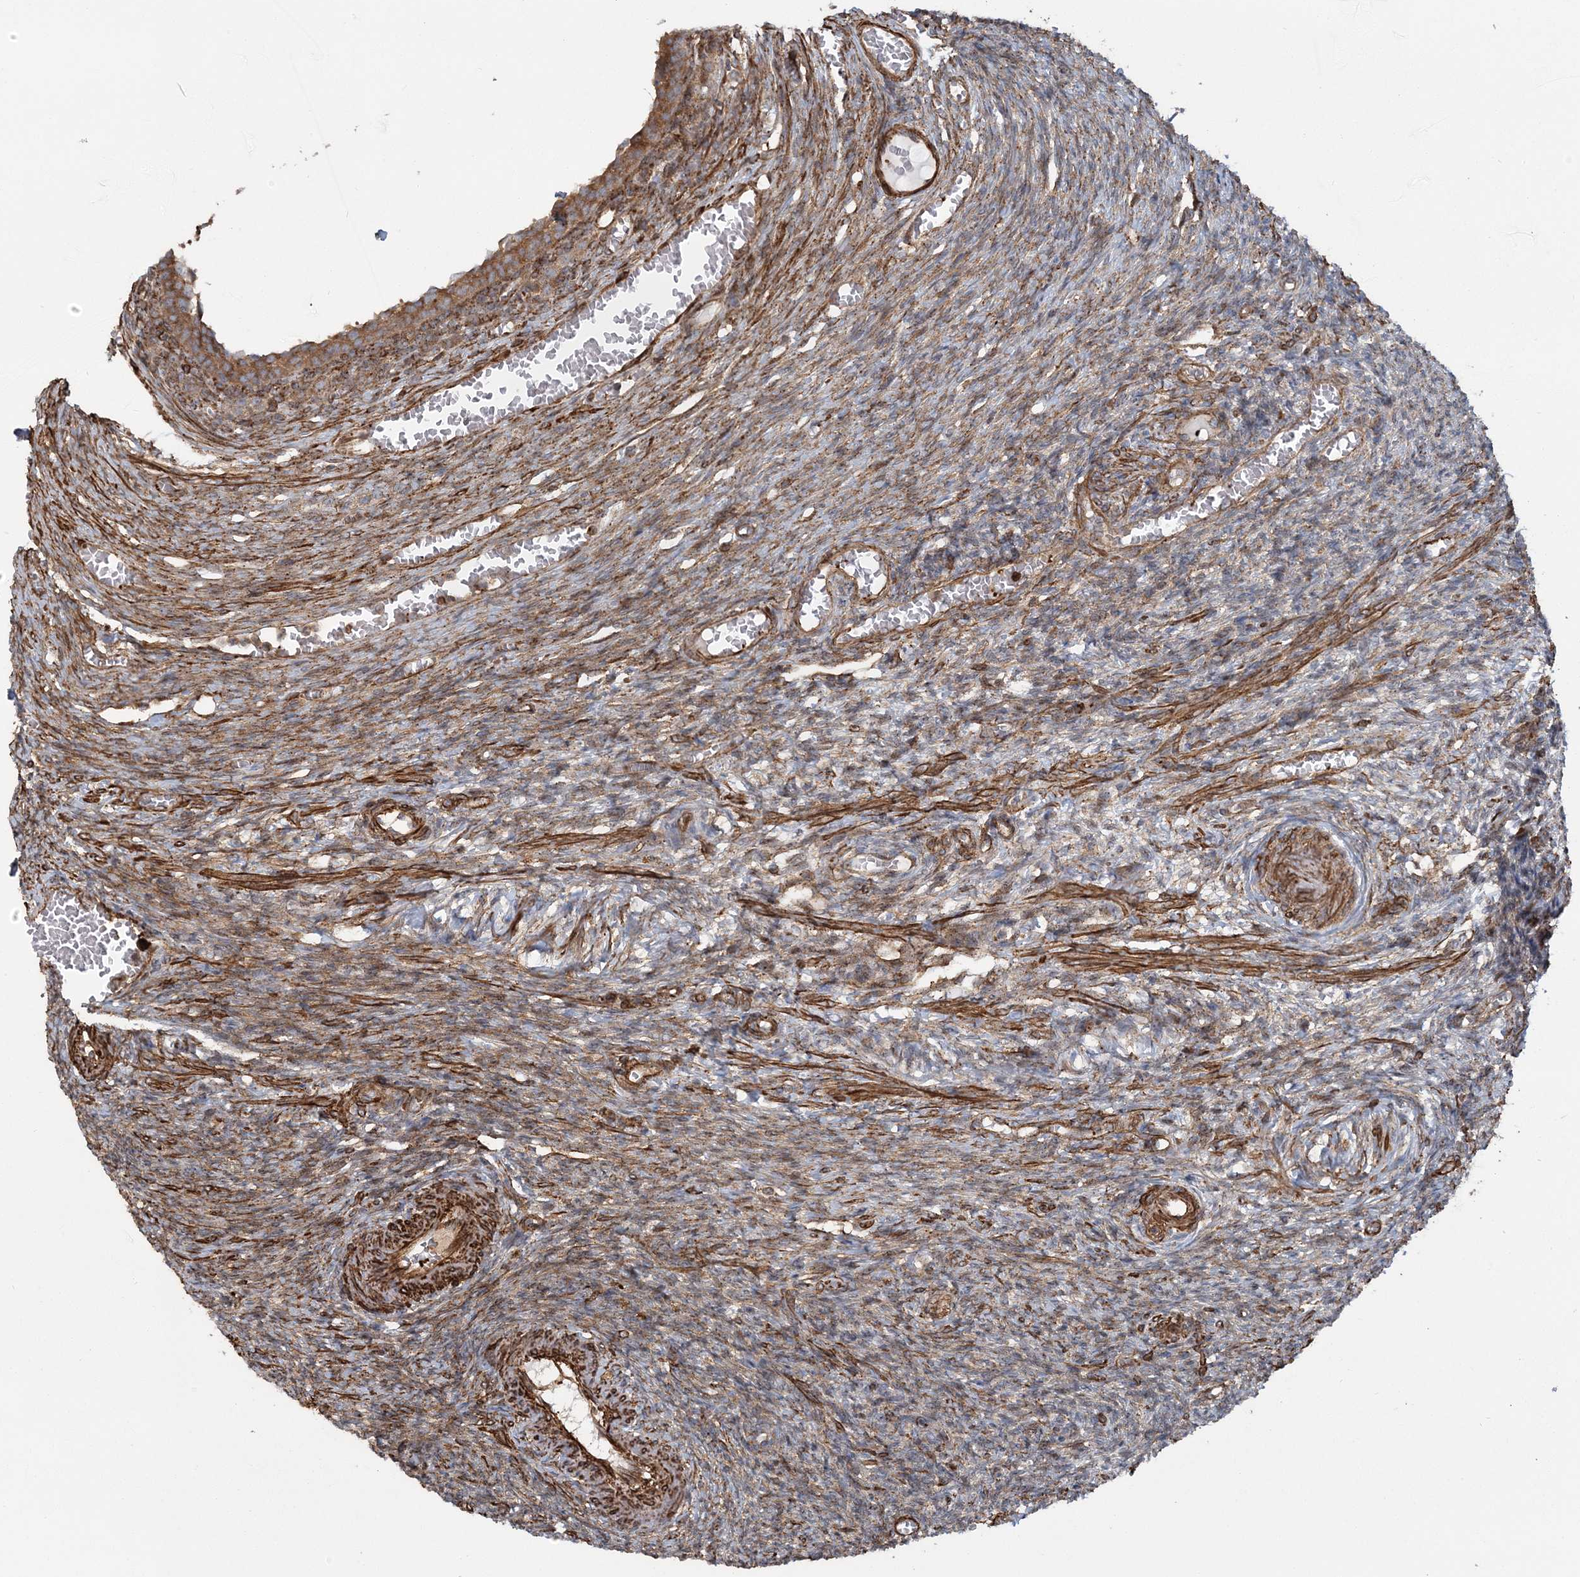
{"staining": {"intensity": "moderate", "quantity": ">75%", "location": "cytoplasmic/membranous"}, "tissue": "ovary", "cell_type": "Follicle cells", "image_type": "normal", "snomed": [{"axis": "morphology", "description": "Normal tissue, NOS"}, {"axis": "topography", "description": "Ovary"}], "caption": "This micrograph displays IHC staining of unremarkable ovary, with medium moderate cytoplasmic/membranous positivity in about >75% of follicle cells.", "gene": "TRAF3IP2", "patient": {"sex": "female", "age": 27}}